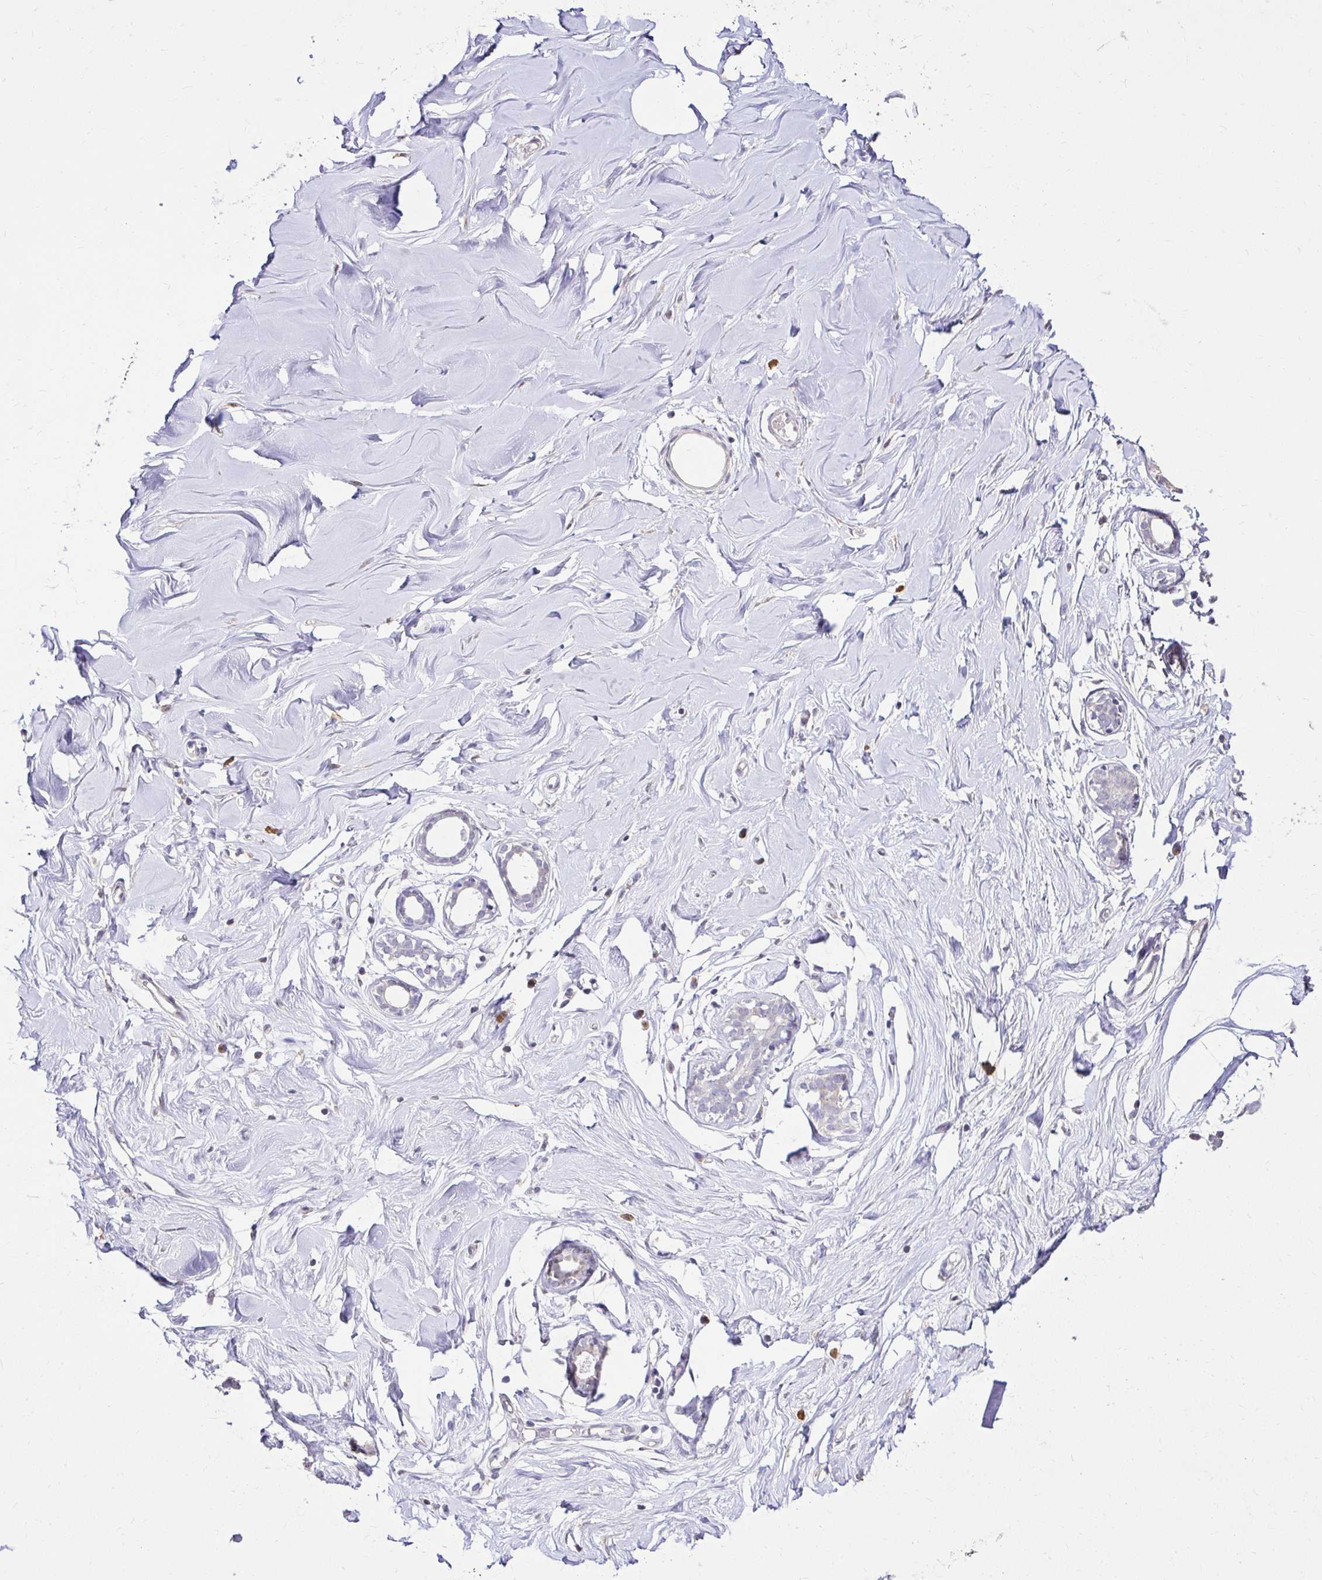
{"staining": {"intensity": "negative", "quantity": "none", "location": "none"}, "tissue": "breast", "cell_type": "Adipocytes", "image_type": "normal", "snomed": [{"axis": "morphology", "description": "Normal tissue, NOS"}, {"axis": "topography", "description": "Breast"}], "caption": "This is an immunohistochemistry photomicrograph of benign breast. There is no staining in adipocytes.", "gene": "KIAA1210", "patient": {"sex": "female", "age": 27}}